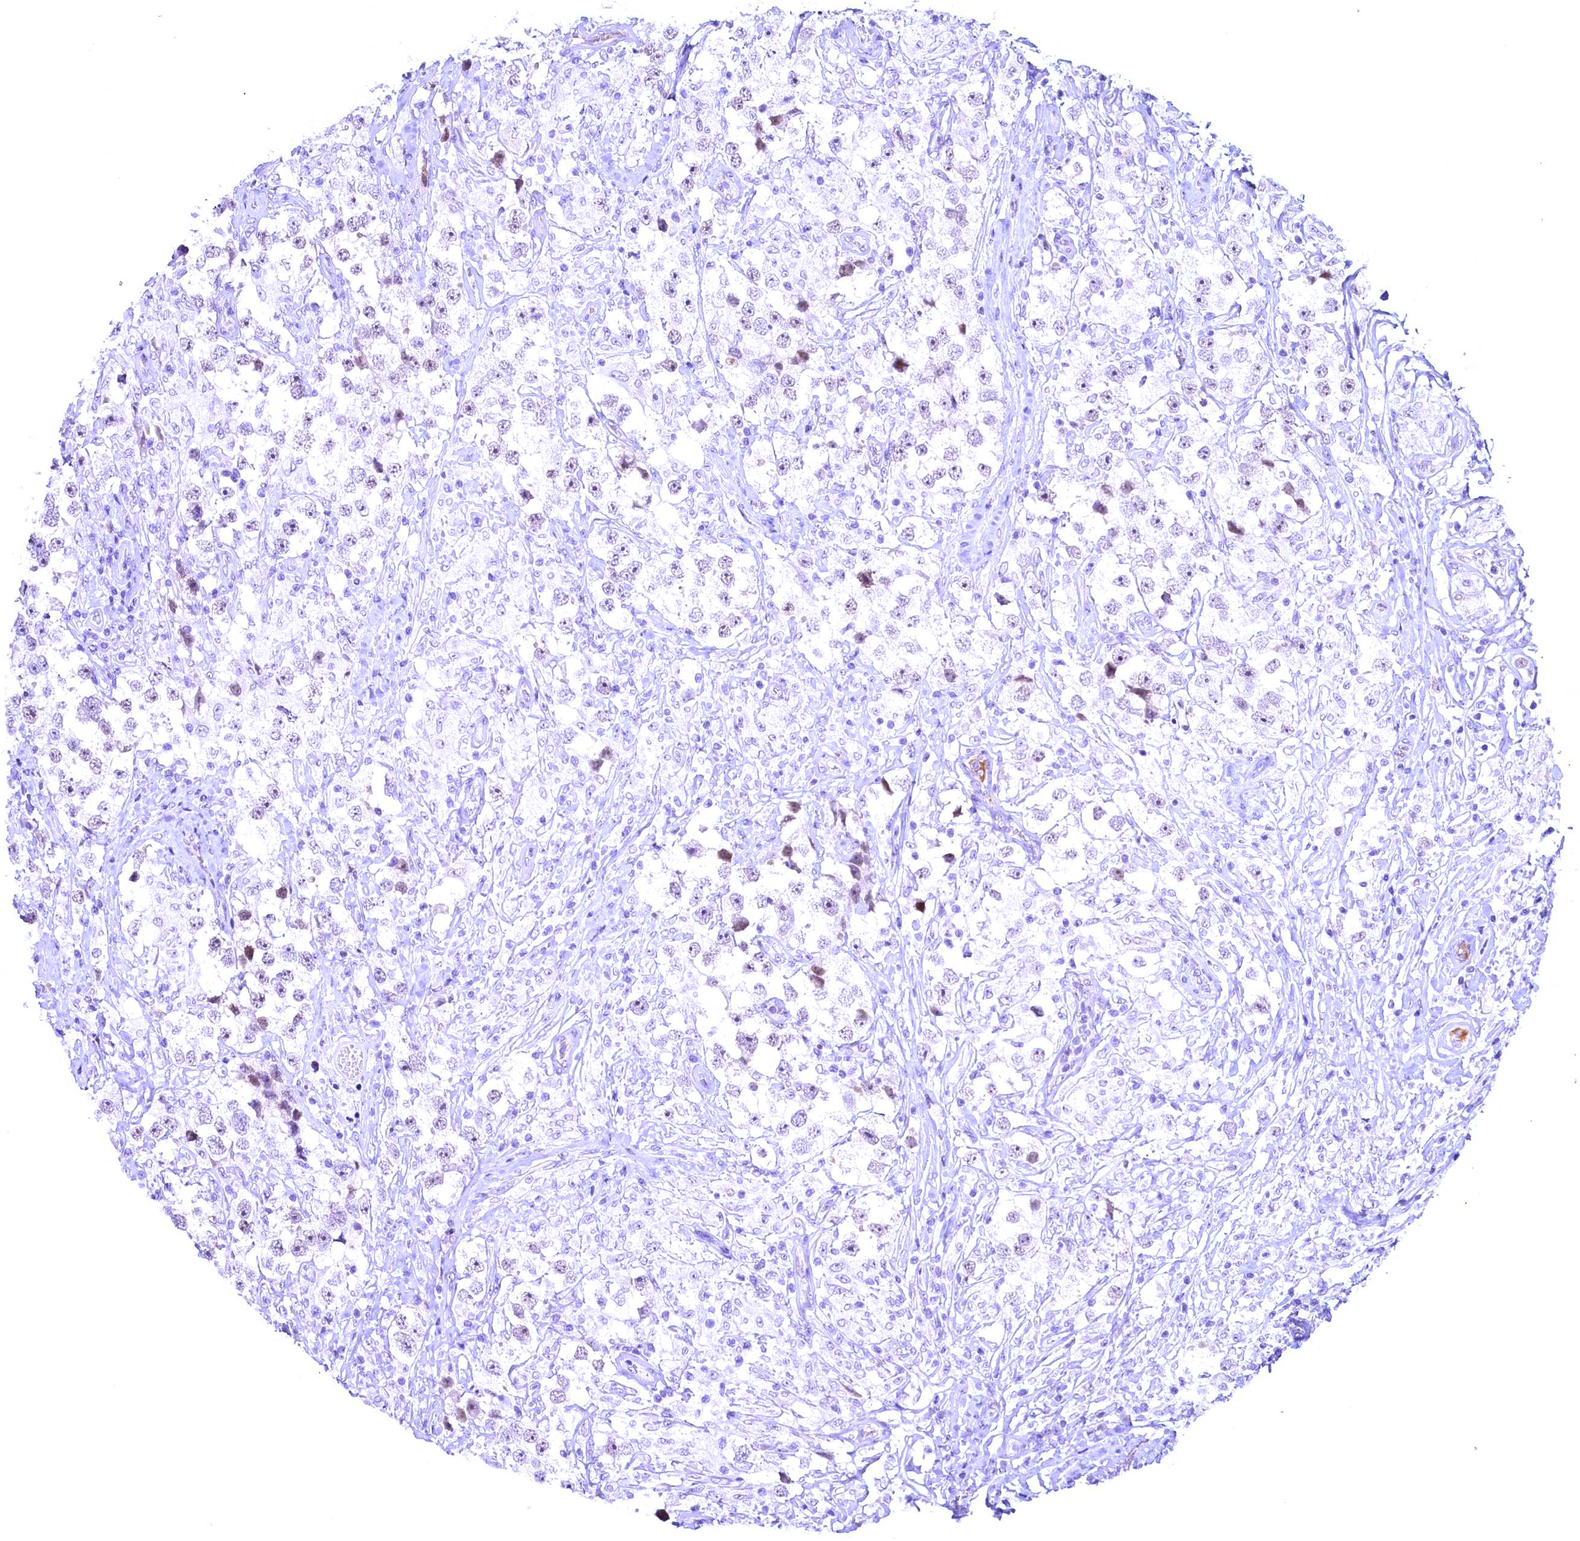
{"staining": {"intensity": "negative", "quantity": "none", "location": "none"}, "tissue": "testis cancer", "cell_type": "Tumor cells", "image_type": "cancer", "snomed": [{"axis": "morphology", "description": "Seminoma, NOS"}, {"axis": "topography", "description": "Testis"}], "caption": "Image shows no protein positivity in tumor cells of testis seminoma tissue.", "gene": "CCDC106", "patient": {"sex": "male", "age": 46}}